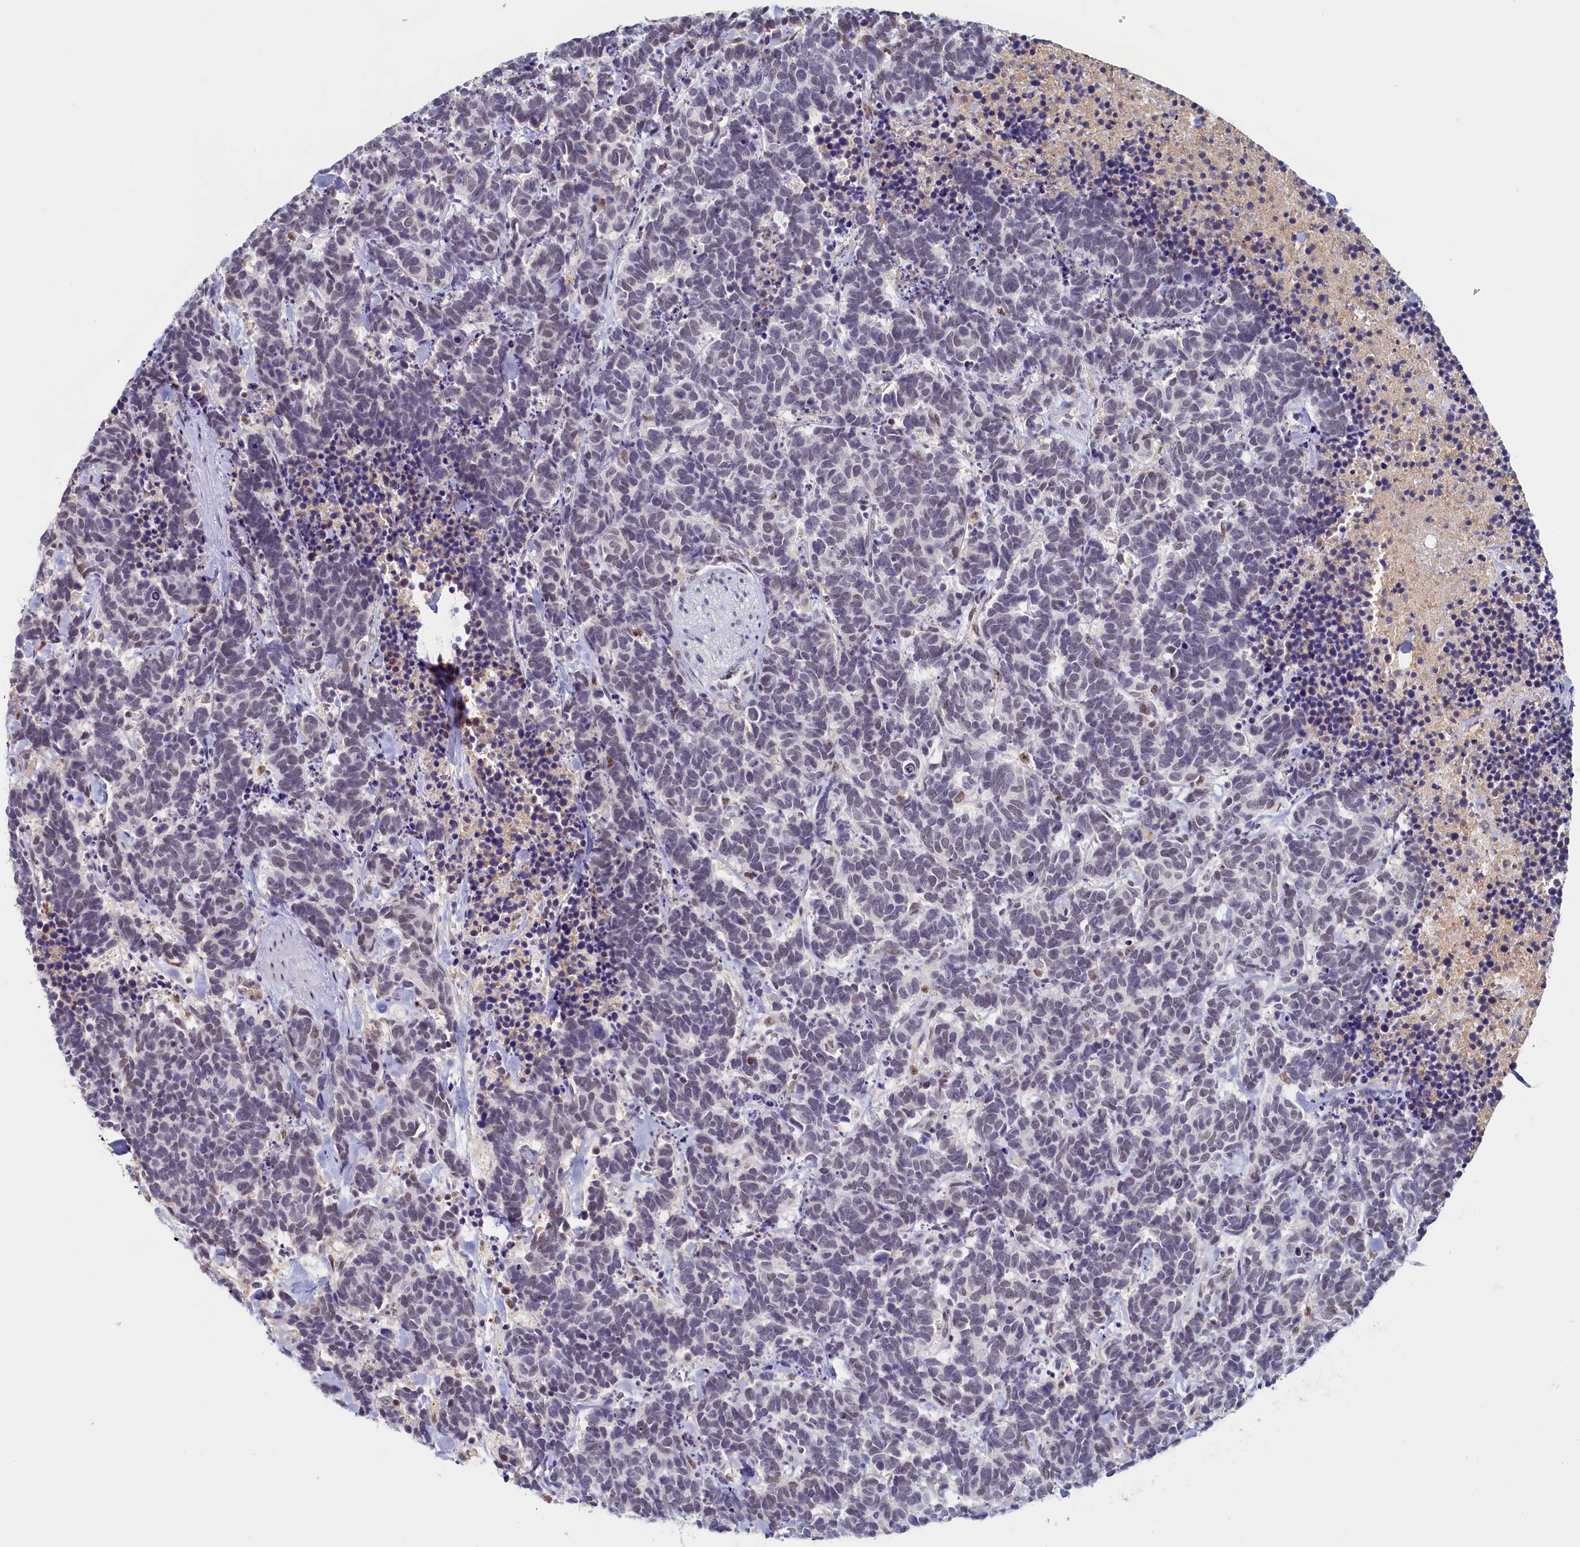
{"staining": {"intensity": "negative", "quantity": "none", "location": "none"}, "tissue": "carcinoid", "cell_type": "Tumor cells", "image_type": "cancer", "snomed": [{"axis": "morphology", "description": "Carcinoma, NOS"}, {"axis": "morphology", "description": "Carcinoid, malignant, NOS"}, {"axis": "topography", "description": "Prostate"}], "caption": "A high-resolution image shows immunohistochemistry (IHC) staining of carcinoid, which exhibits no significant positivity in tumor cells.", "gene": "INTS14", "patient": {"sex": "male", "age": 57}}